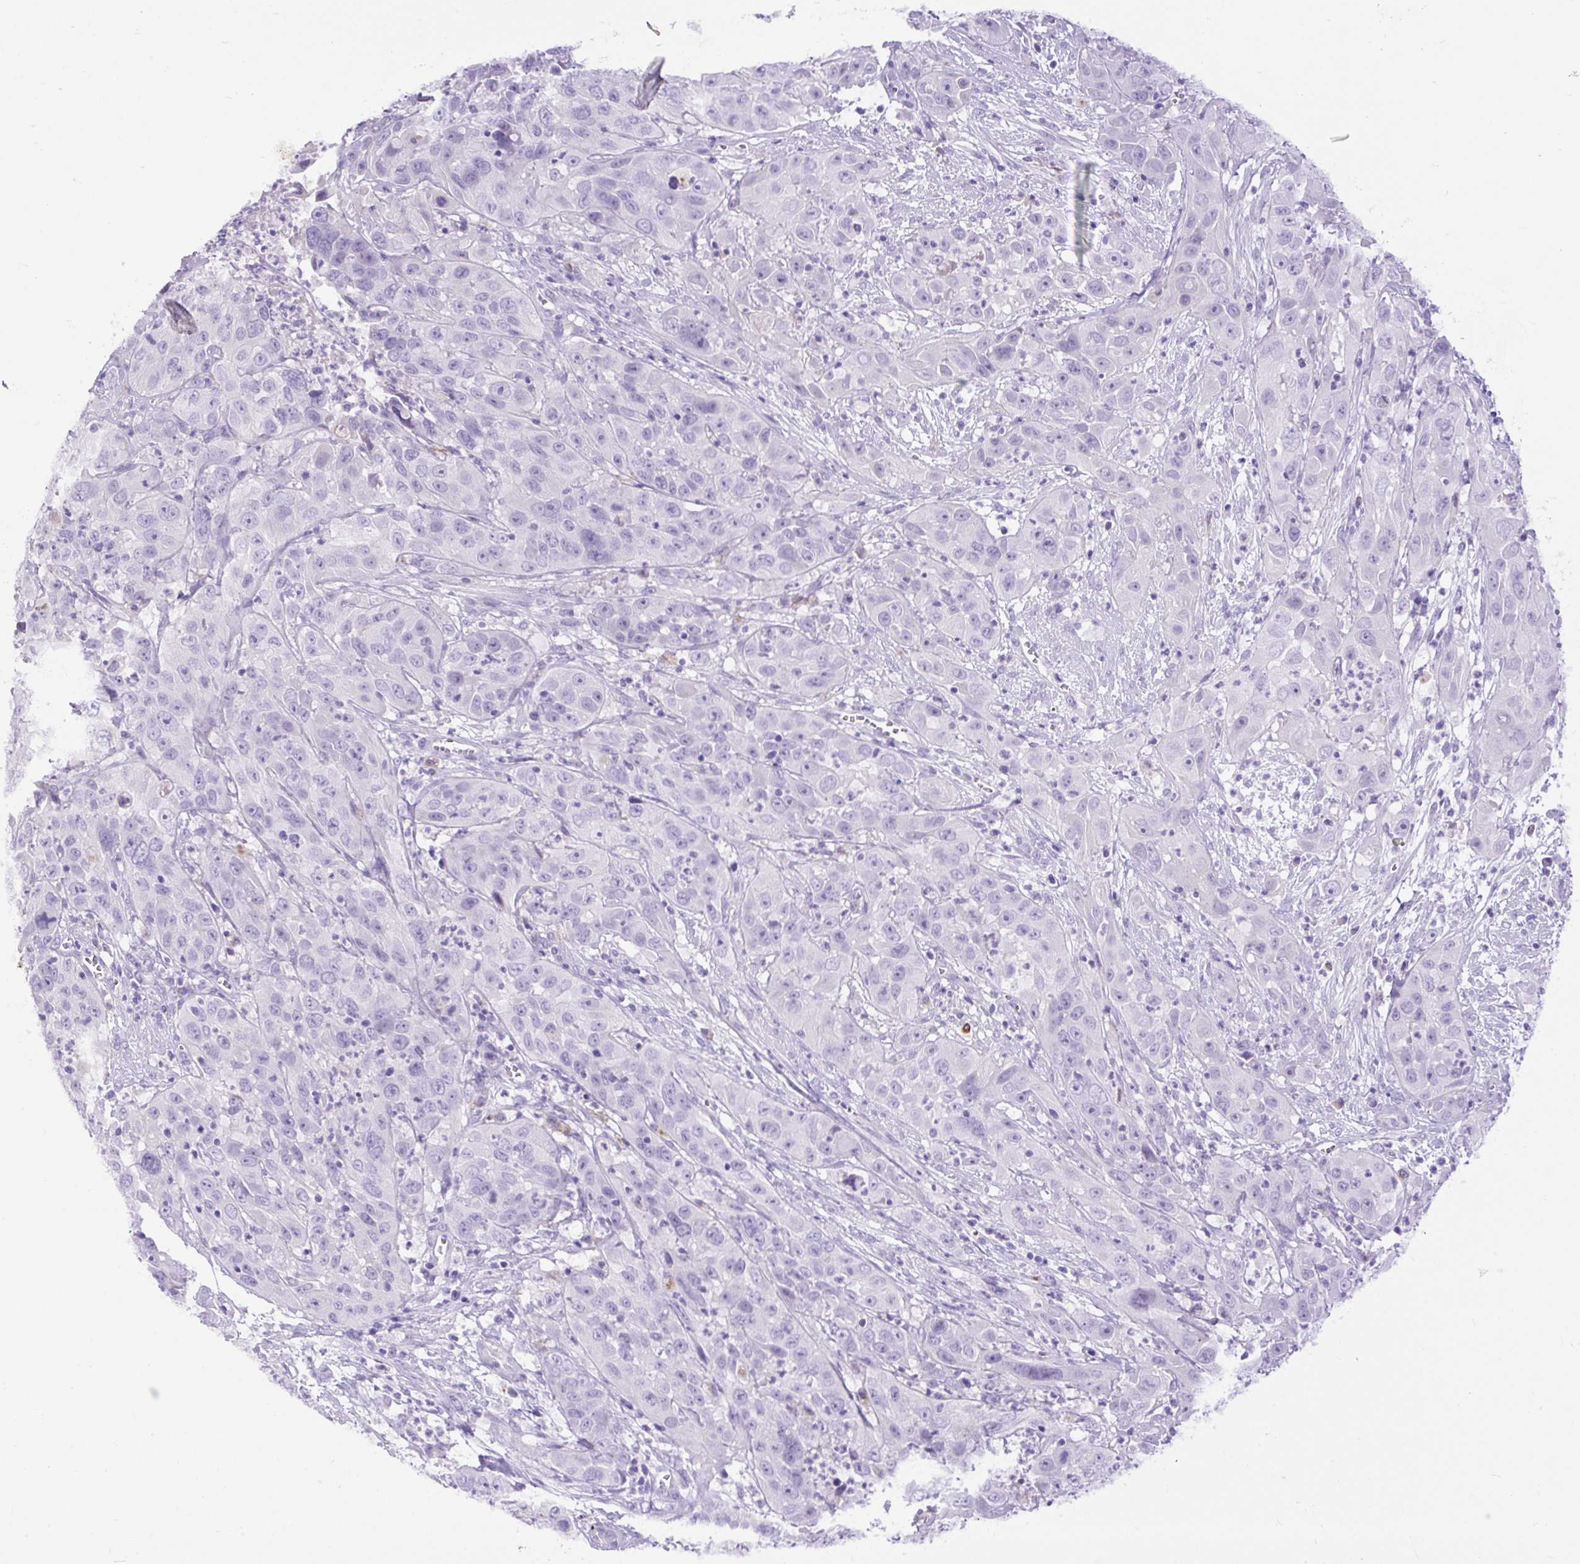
{"staining": {"intensity": "negative", "quantity": "none", "location": "none"}, "tissue": "cervical cancer", "cell_type": "Tumor cells", "image_type": "cancer", "snomed": [{"axis": "morphology", "description": "Squamous cell carcinoma, NOS"}, {"axis": "topography", "description": "Cervix"}], "caption": "This is an immunohistochemistry photomicrograph of cervical cancer (squamous cell carcinoma). There is no staining in tumor cells.", "gene": "SPTBN5", "patient": {"sex": "female", "age": 32}}